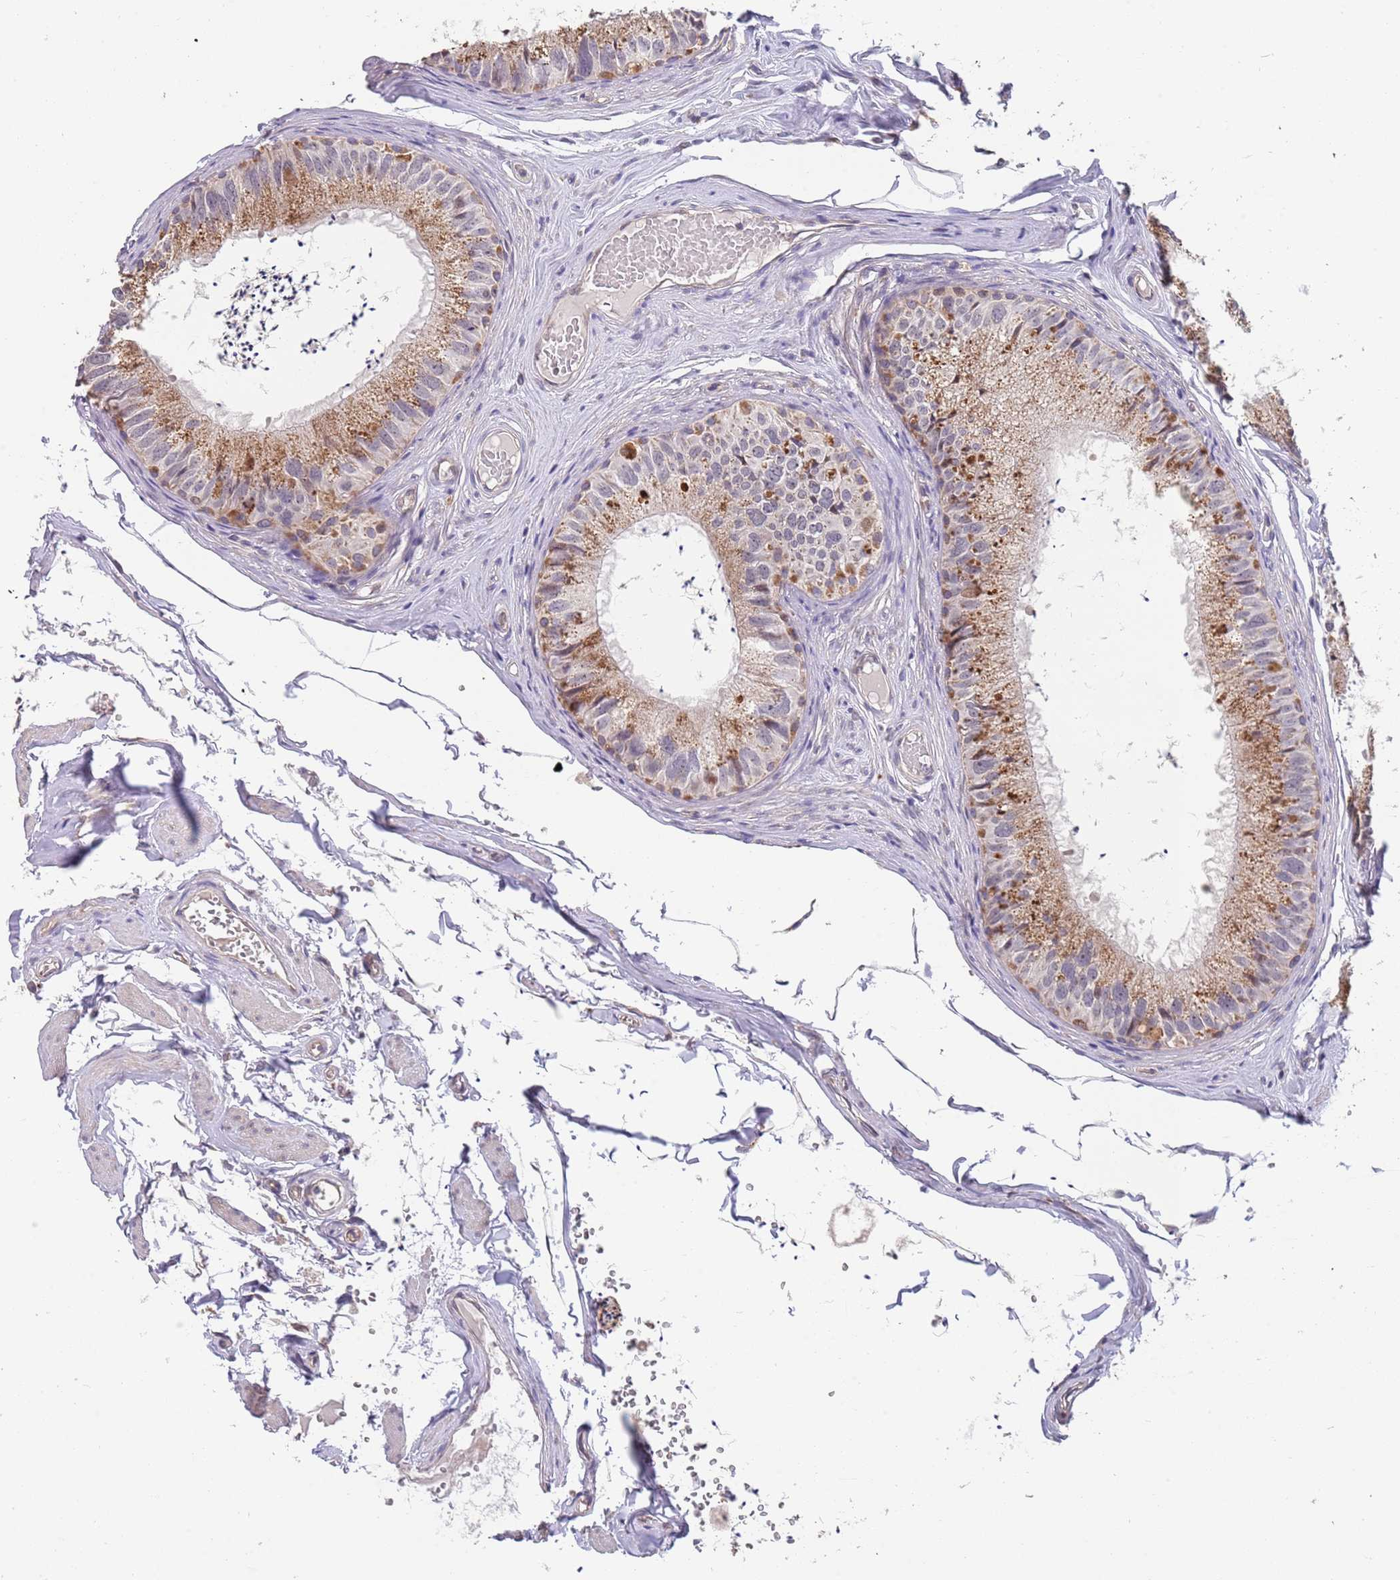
{"staining": {"intensity": "moderate", "quantity": "<25%", "location": "cytoplasmic/membranous"}, "tissue": "epididymis", "cell_type": "Glandular cells", "image_type": "normal", "snomed": [{"axis": "morphology", "description": "Normal tissue, NOS"}, {"axis": "topography", "description": "Epididymis"}], "caption": "Normal epididymis was stained to show a protein in brown. There is low levels of moderate cytoplasmic/membranous staining in approximately <25% of glandular cells. The staining was performed using DAB, with brown indicating positive protein expression. Nuclei are stained blue with hematoxylin.", "gene": "TMEM64", "patient": {"sex": "male", "age": 79}}